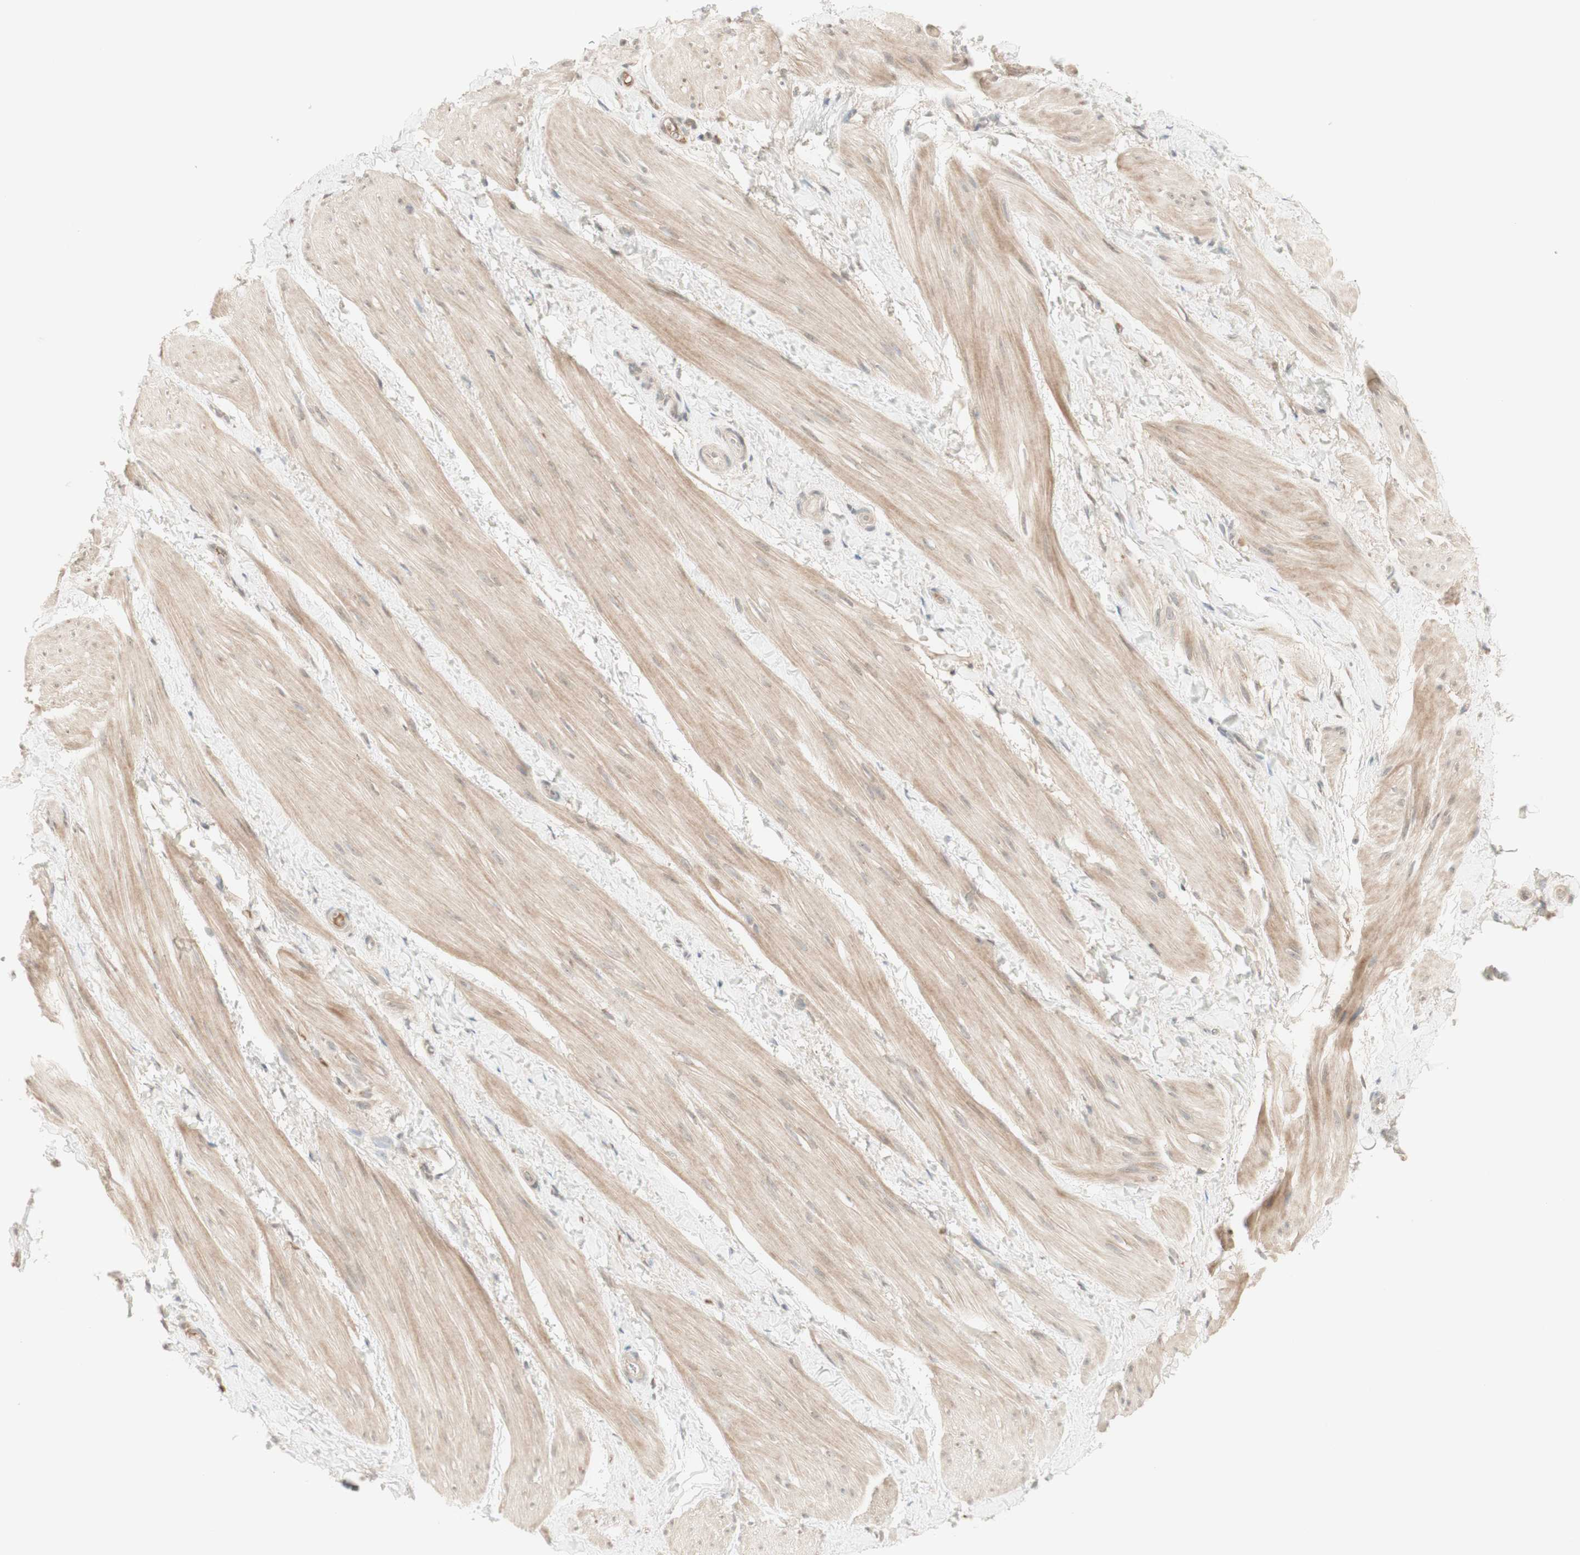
{"staining": {"intensity": "weak", "quantity": ">75%", "location": "cytoplasmic/membranous"}, "tissue": "smooth muscle", "cell_type": "Smooth muscle cells", "image_type": "normal", "snomed": [{"axis": "morphology", "description": "Normal tissue, NOS"}, {"axis": "topography", "description": "Smooth muscle"}], "caption": "This is a micrograph of immunohistochemistry (IHC) staining of benign smooth muscle, which shows weak expression in the cytoplasmic/membranous of smooth muscle cells.", "gene": "PLCD4", "patient": {"sex": "male", "age": 16}}